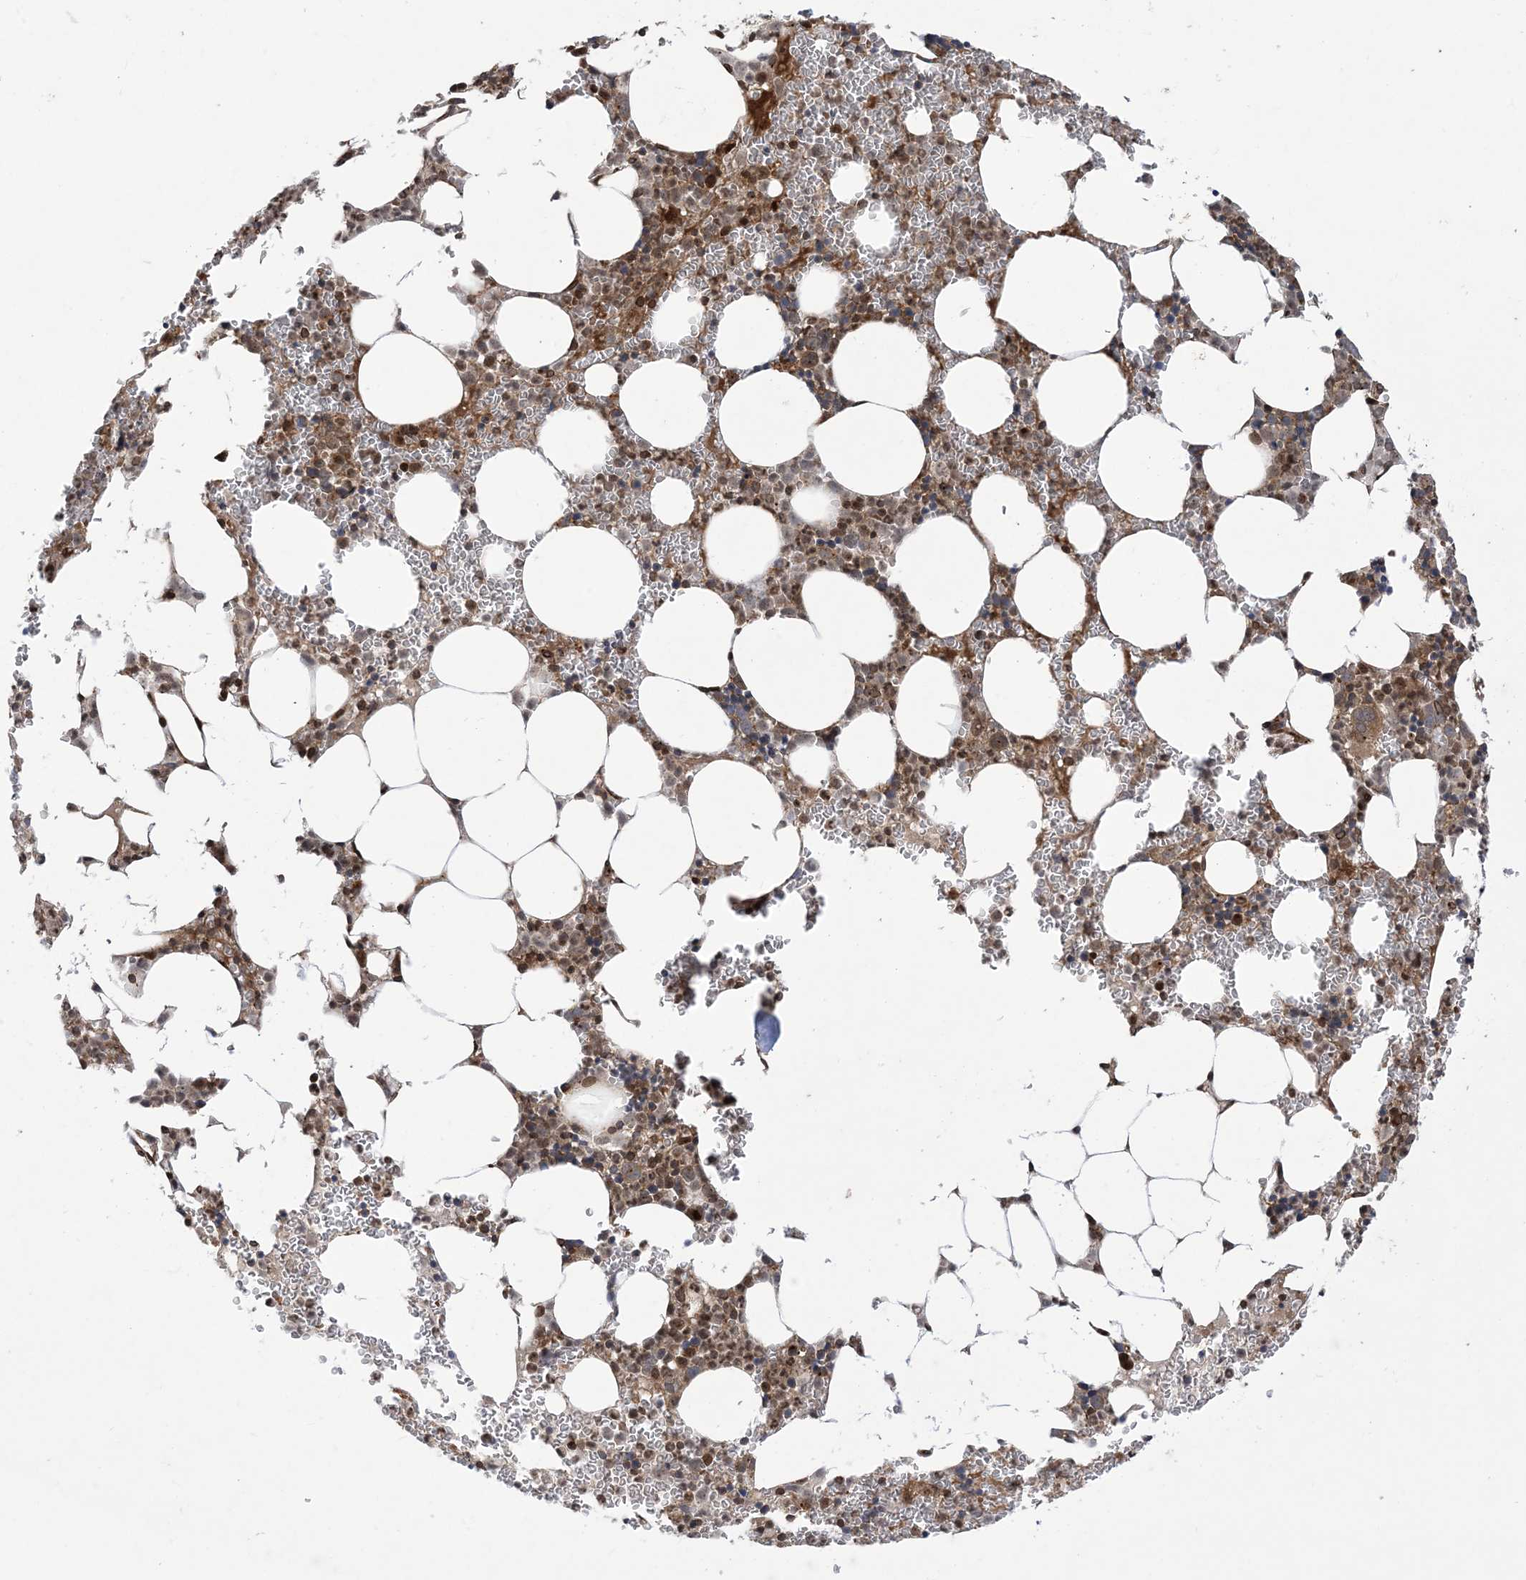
{"staining": {"intensity": "strong", "quantity": "25%-75%", "location": "cytoplasmic/membranous"}, "tissue": "bone marrow", "cell_type": "Hematopoietic cells", "image_type": "normal", "snomed": [{"axis": "morphology", "description": "Normal tissue, NOS"}, {"axis": "topography", "description": "Bone marrow"}], "caption": "A high-resolution histopathology image shows IHC staining of unremarkable bone marrow, which exhibits strong cytoplasmic/membranous positivity in about 25%-75% of hematopoietic cells. The protein of interest is shown in brown color, while the nuclei are stained blue.", "gene": "CASP4", "patient": {"sex": "female", "age": 78}}